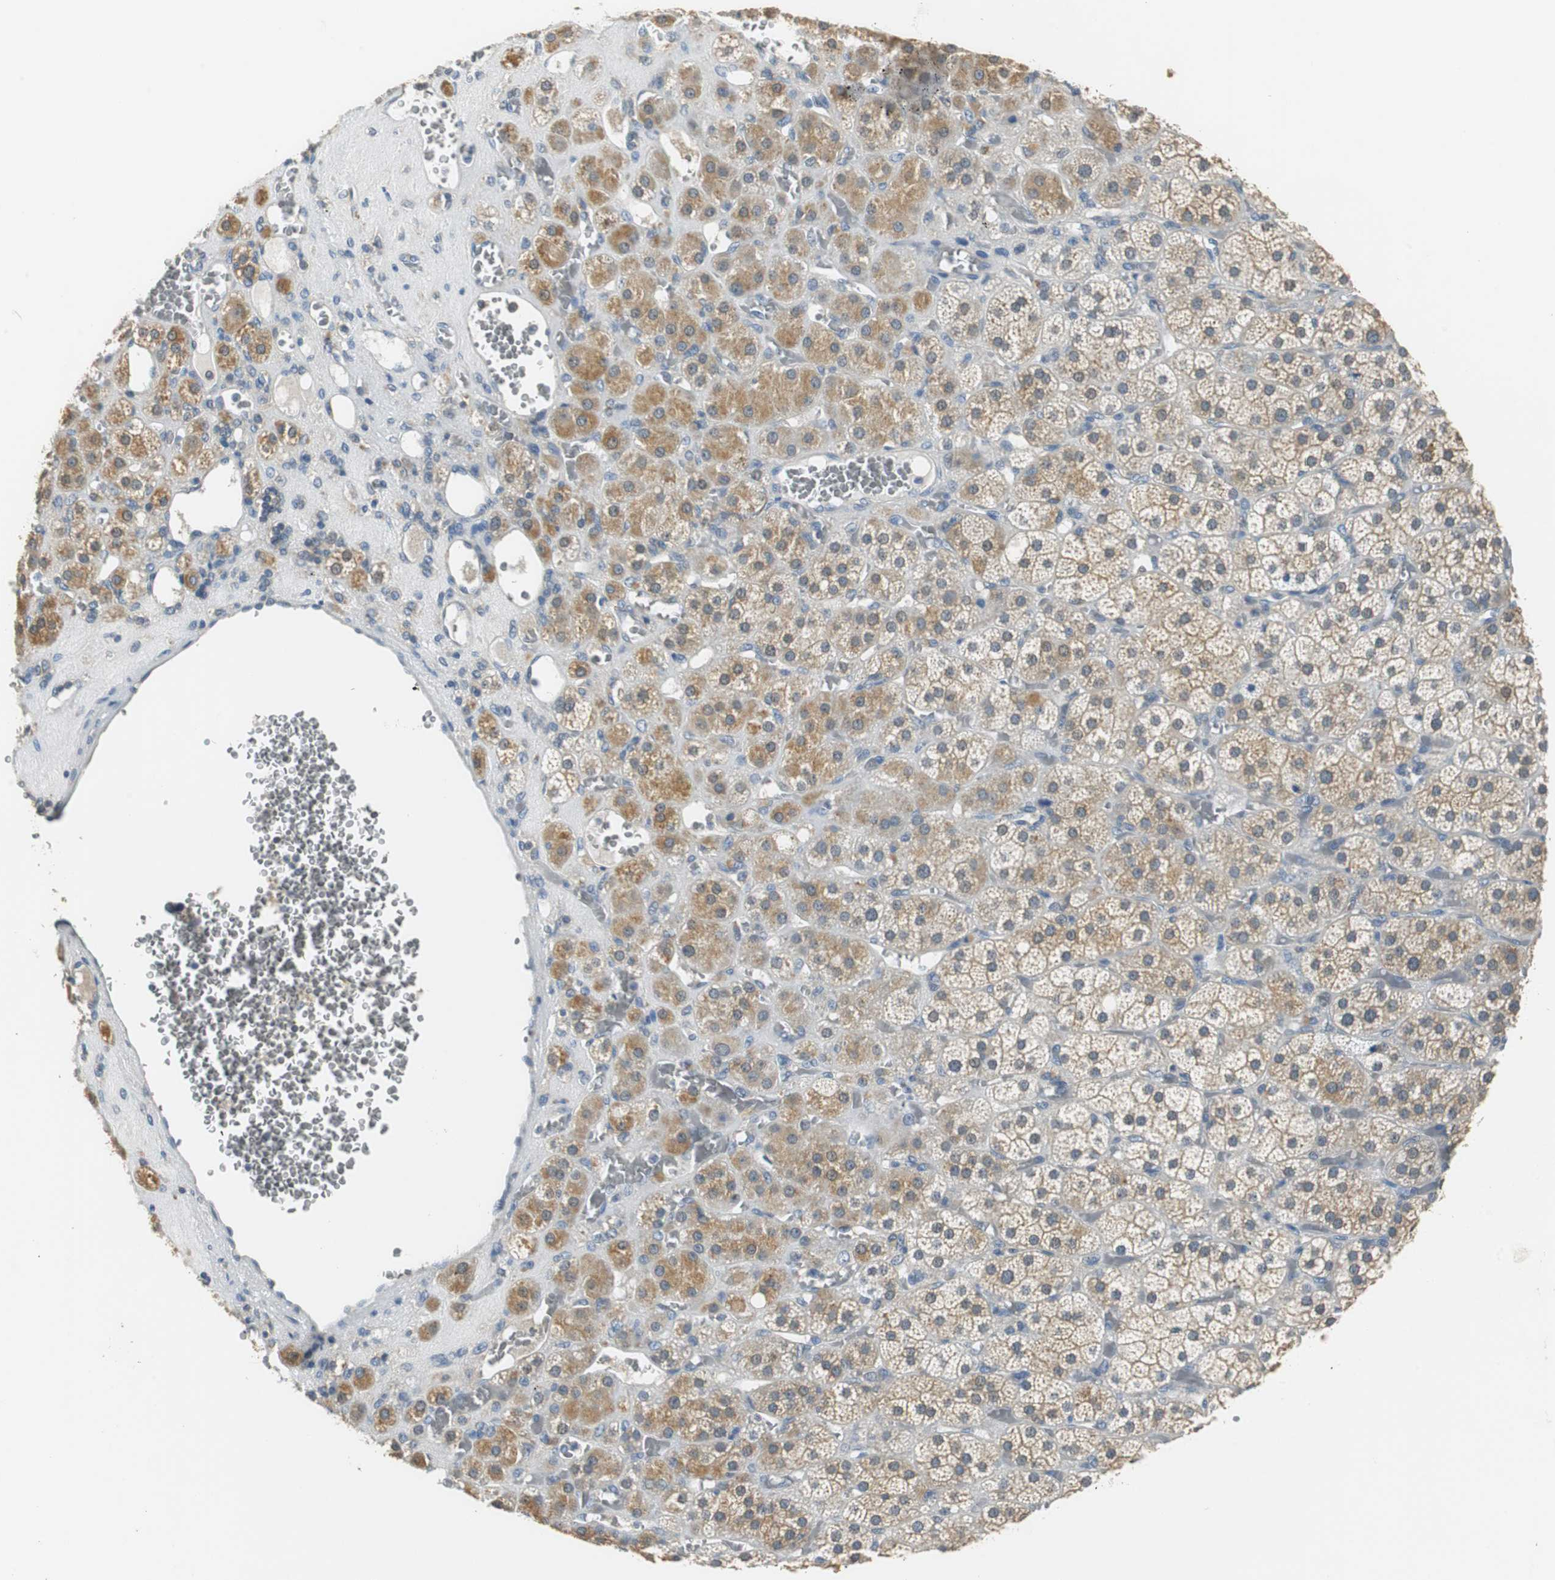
{"staining": {"intensity": "moderate", "quantity": ">75%", "location": "cytoplasmic/membranous"}, "tissue": "adrenal gland", "cell_type": "Glandular cells", "image_type": "normal", "snomed": [{"axis": "morphology", "description": "Normal tissue, NOS"}, {"axis": "topography", "description": "Adrenal gland"}], "caption": "IHC staining of unremarkable adrenal gland, which shows medium levels of moderate cytoplasmic/membranous positivity in approximately >75% of glandular cells indicating moderate cytoplasmic/membranous protein positivity. The staining was performed using DAB (3,3'-diaminobenzidine) (brown) for protein detection and nuclei were counterstained in hematoxylin (blue).", "gene": "CPA3", "patient": {"sex": "female", "age": 71}}